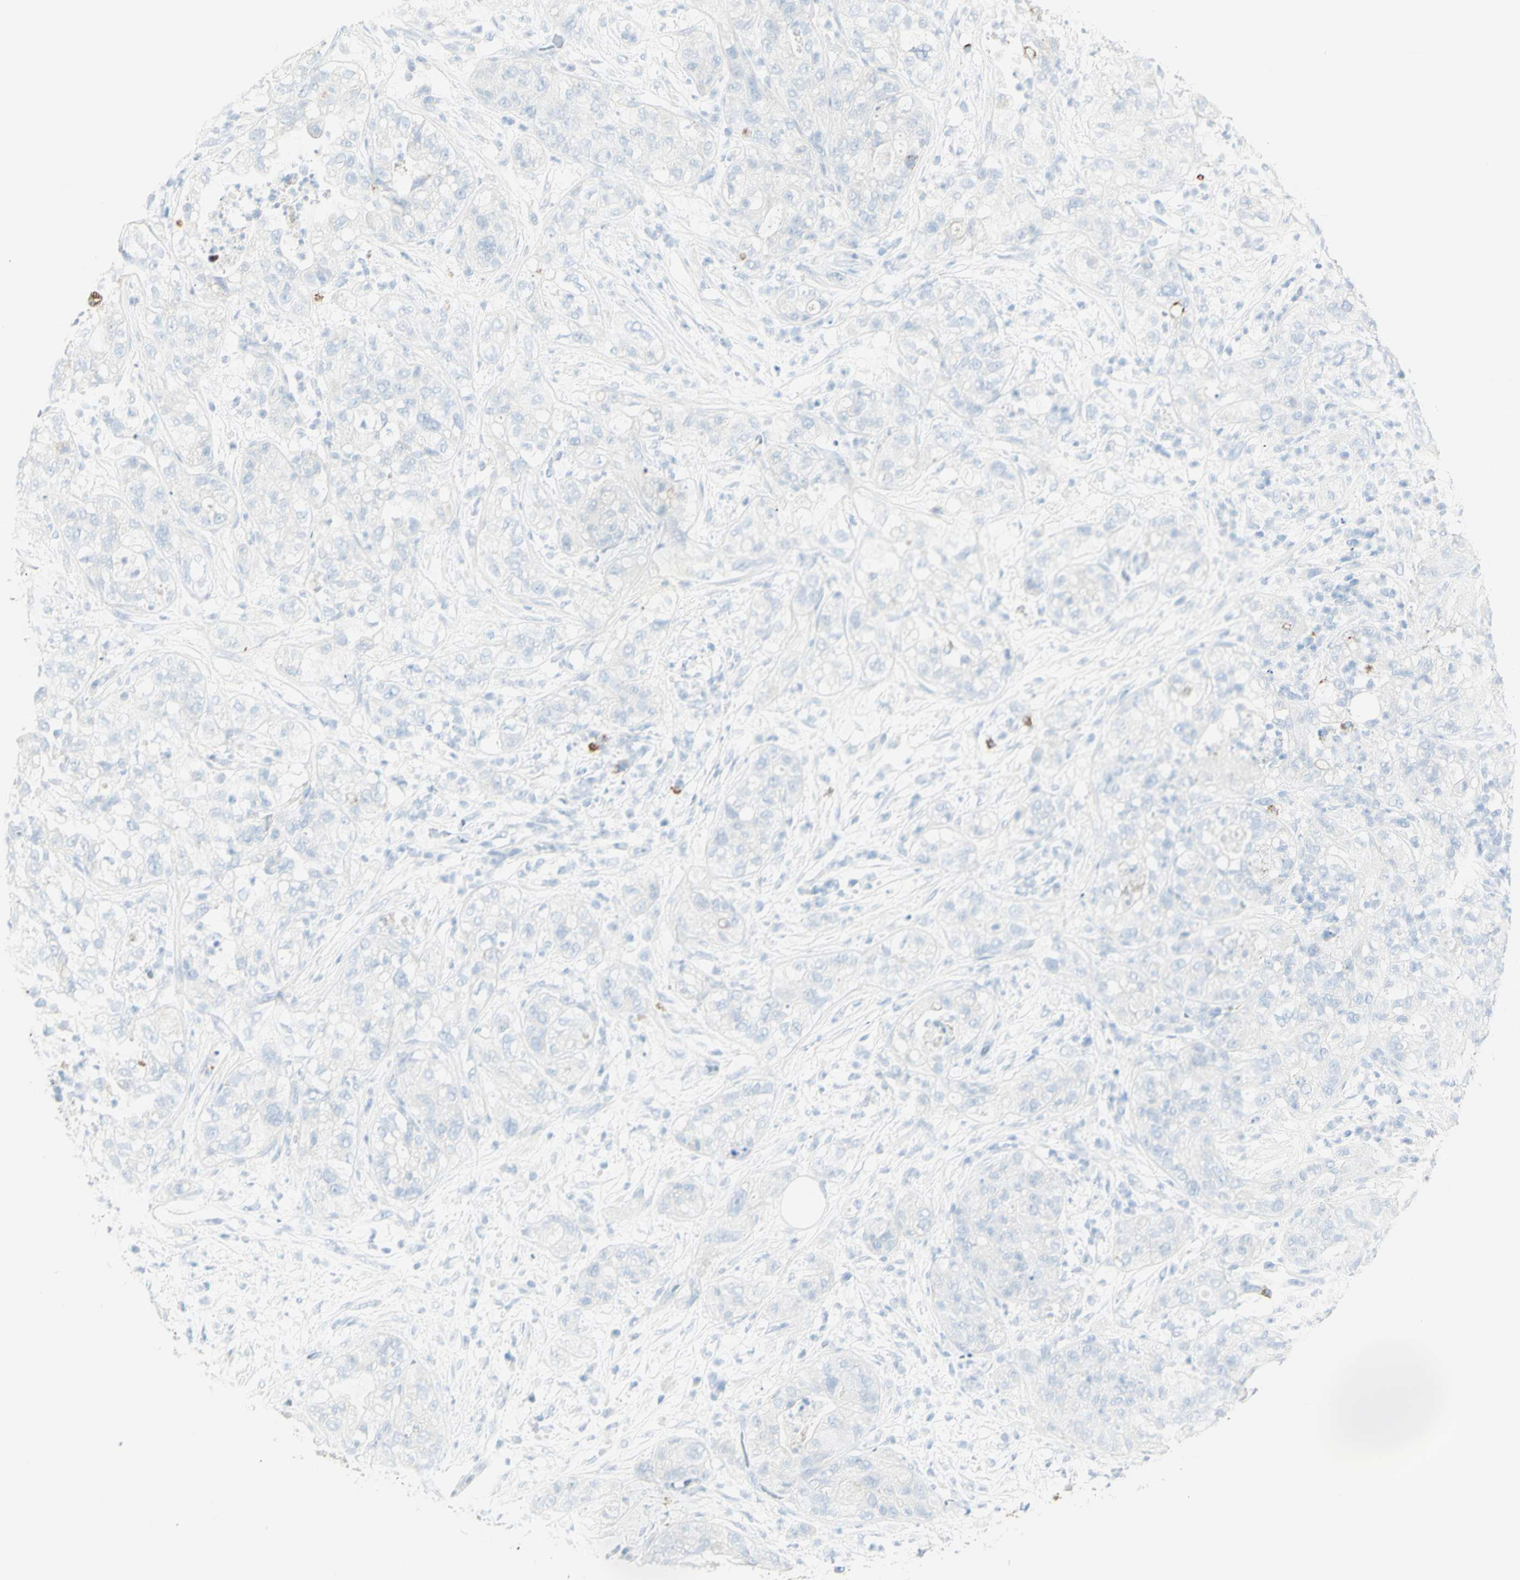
{"staining": {"intensity": "negative", "quantity": "none", "location": "none"}, "tissue": "pancreatic cancer", "cell_type": "Tumor cells", "image_type": "cancer", "snomed": [{"axis": "morphology", "description": "Adenocarcinoma, NOS"}, {"axis": "topography", "description": "Pancreas"}], "caption": "High magnification brightfield microscopy of pancreatic cancer (adenocarcinoma) stained with DAB (3,3'-diaminobenzidine) (brown) and counterstained with hematoxylin (blue): tumor cells show no significant positivity. (IHC, brightfield microscopy, high magnification).", "gene": "LETM1", "patient": {"sex": "female", "age": 78}}